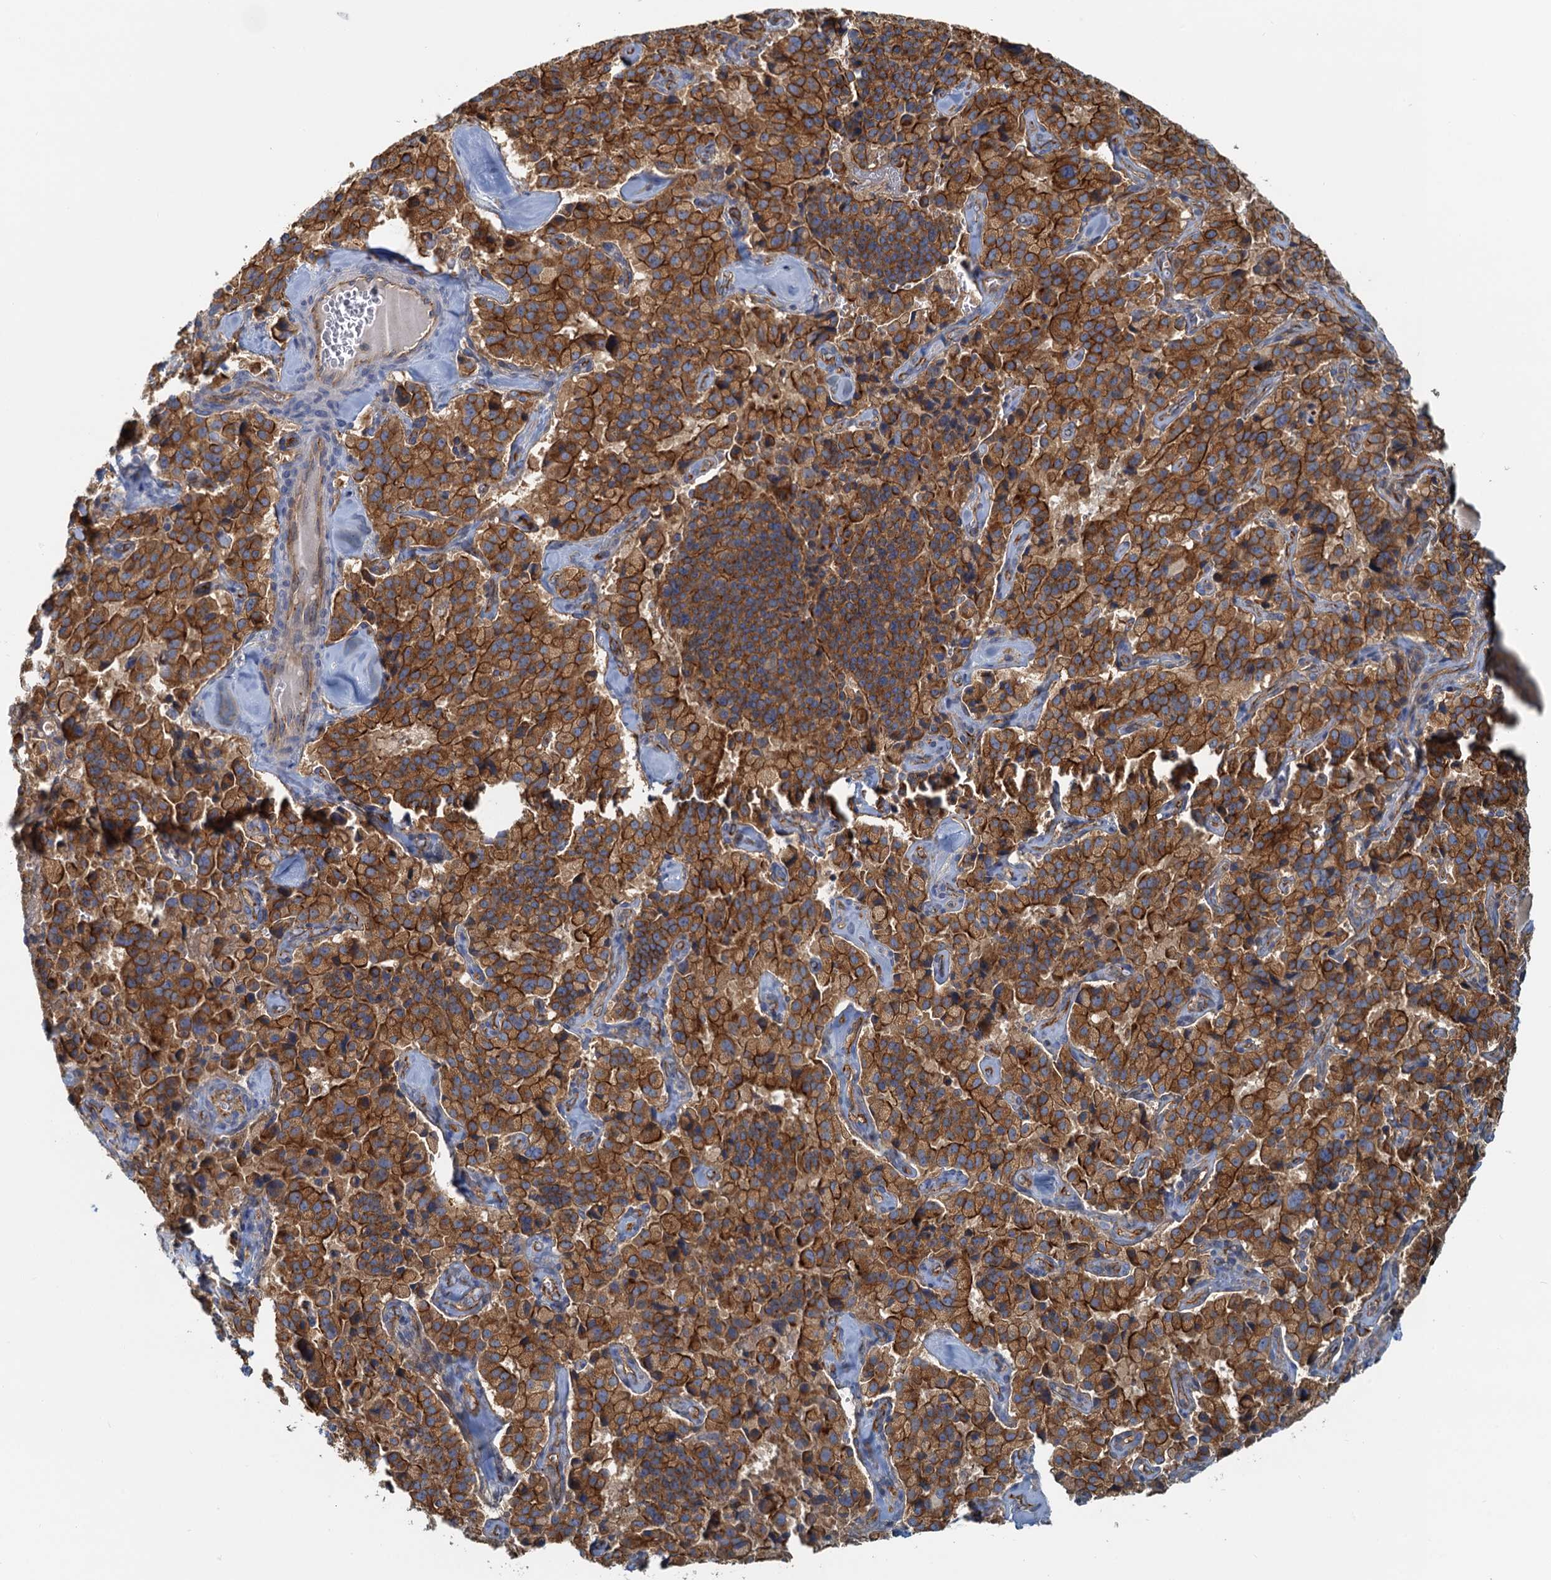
{"staining": {"intensity": "strong", "quantity": ">75%", "location": "cytoplasmic/membranous"}, "tissue": "pancreatic cancer", "cell_type": "Tumor cells", "image_type": "cancer", "snomed": [{"axis": "morphology", "description": "Adenocarcinoma, NOS"}, {"axis": "topography", "description": "Pancreas"}], "caption": "Strong cytoplasmic/membranous staining is appreciated in about >75% of tumor cells in adenocarcinoma (pancreatic).", "gene": "NIPAL3", "patient": {"sex": "male", "age": 65}}